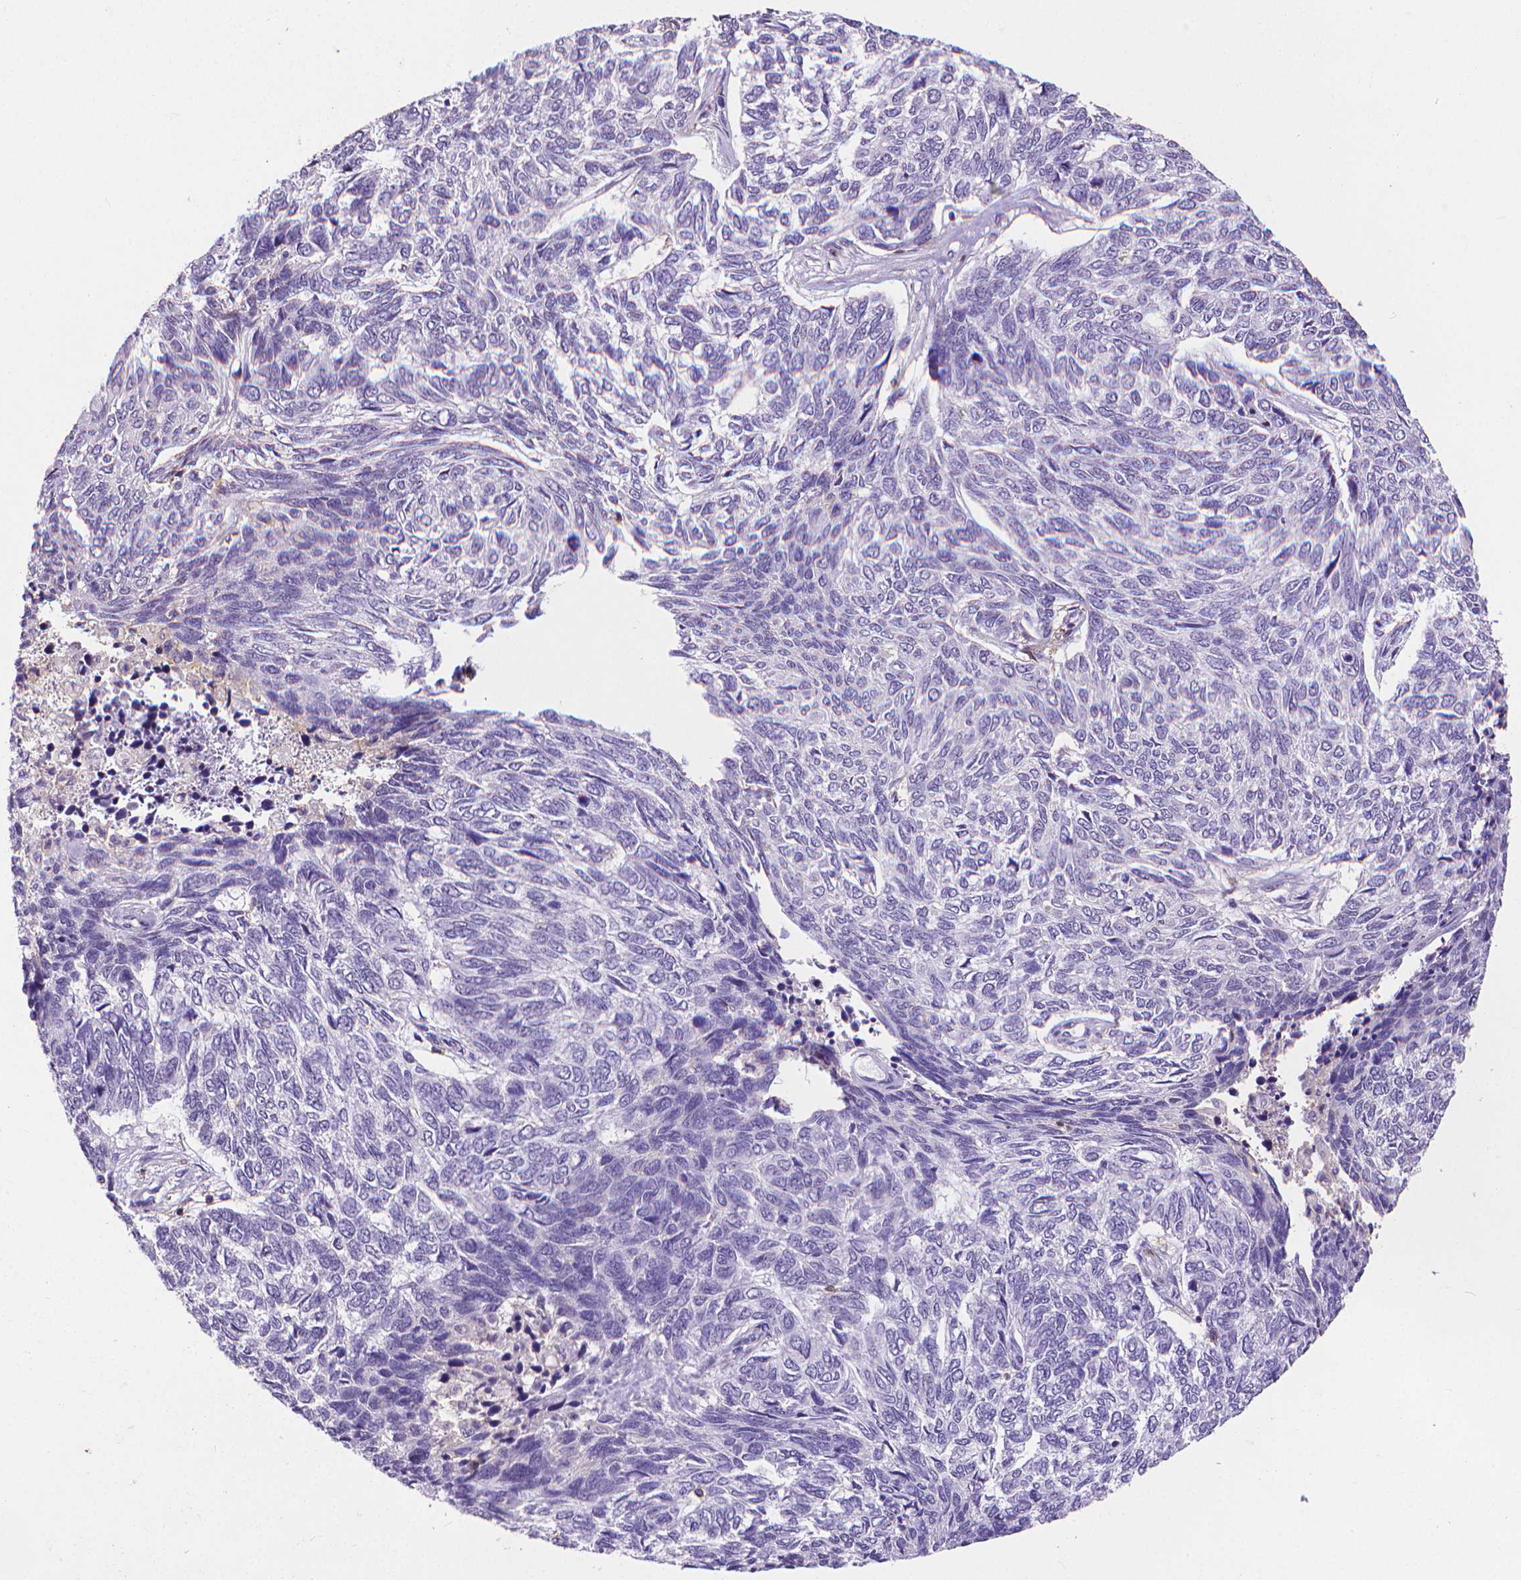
{"staining": {"intensity": "negative", "quantity": "none", "location": "none"}, "tissue": "skin cancer", "cell_type": "Tumor cells", "image_type": "cancer", "snomed": [{"axis": "morphology", "description": "Basal cell carcinoma"}, {"axis": "topography", "description": "Skin"}], "caption": "Skin cancer was stained to show a protein in brown. There is no significant positivity in tumor cells.", "gene": "CD4", "patient": {"sex": "female", "age": 65}}